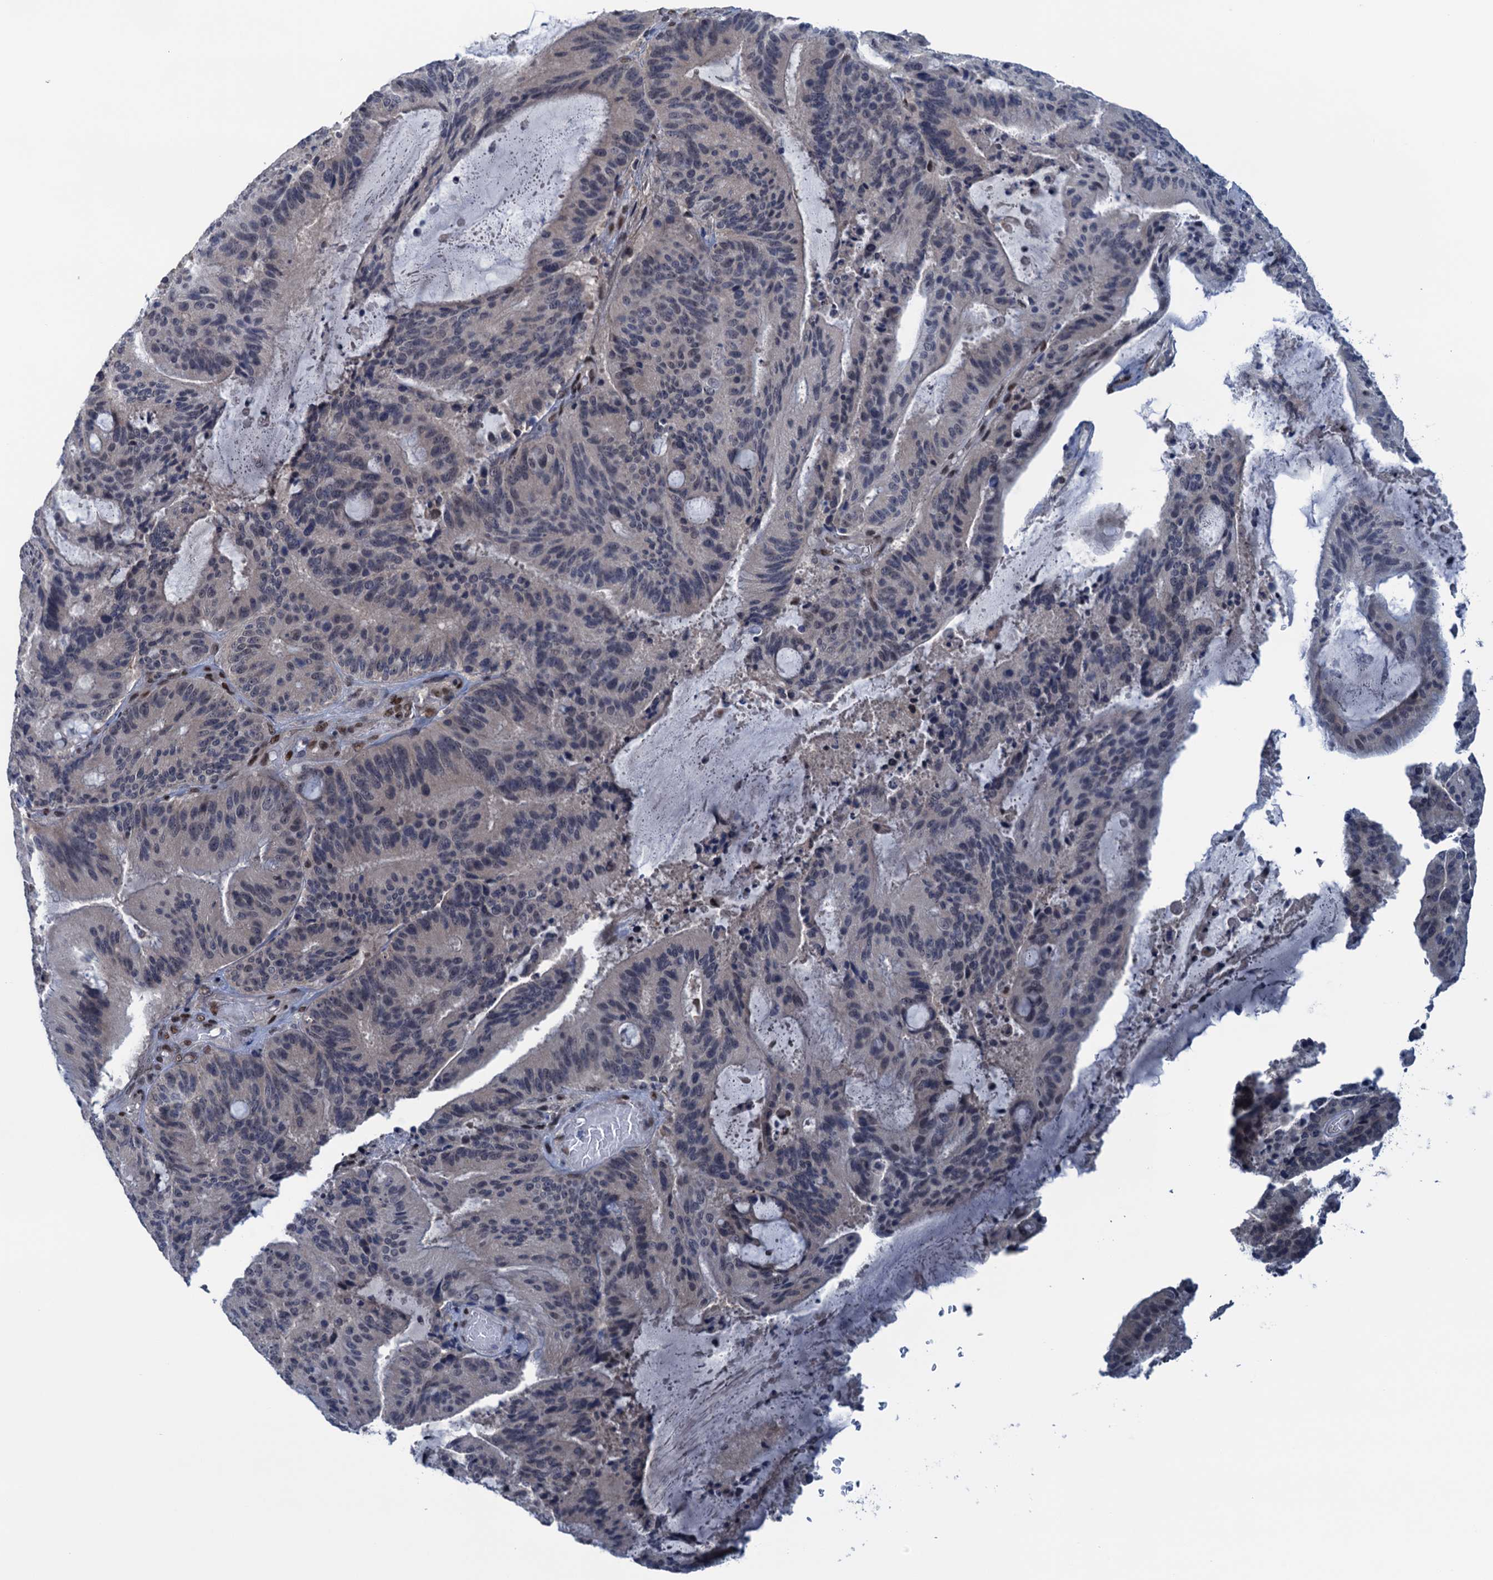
{"staining": {"intensity": "weak", "quantity": "25%-75%", "location": "nuclear"}, "tissue": "liver cancer", "cell_type": "Tumor cells", "image_type": "cancer", "snomed": [{"axis": "morphology", "description": "Normal tissue, NOS"}, {"axis": "morphology", "description": "Cholangiocarcinoma"}, {"axis": "topography", "description": "Liver"}, {"axis": "topography", "description": "Peripheral nerve tissue"}], "caption": "Liver cancer stained with DAB (3,3'-diaminobenzidine) immunohistochemistry shows low levels of weak nuclear expression in about 25%-75% of tumor cells.", "gene": "SAE1", "patient": {"sex": "female", "age": 73}}